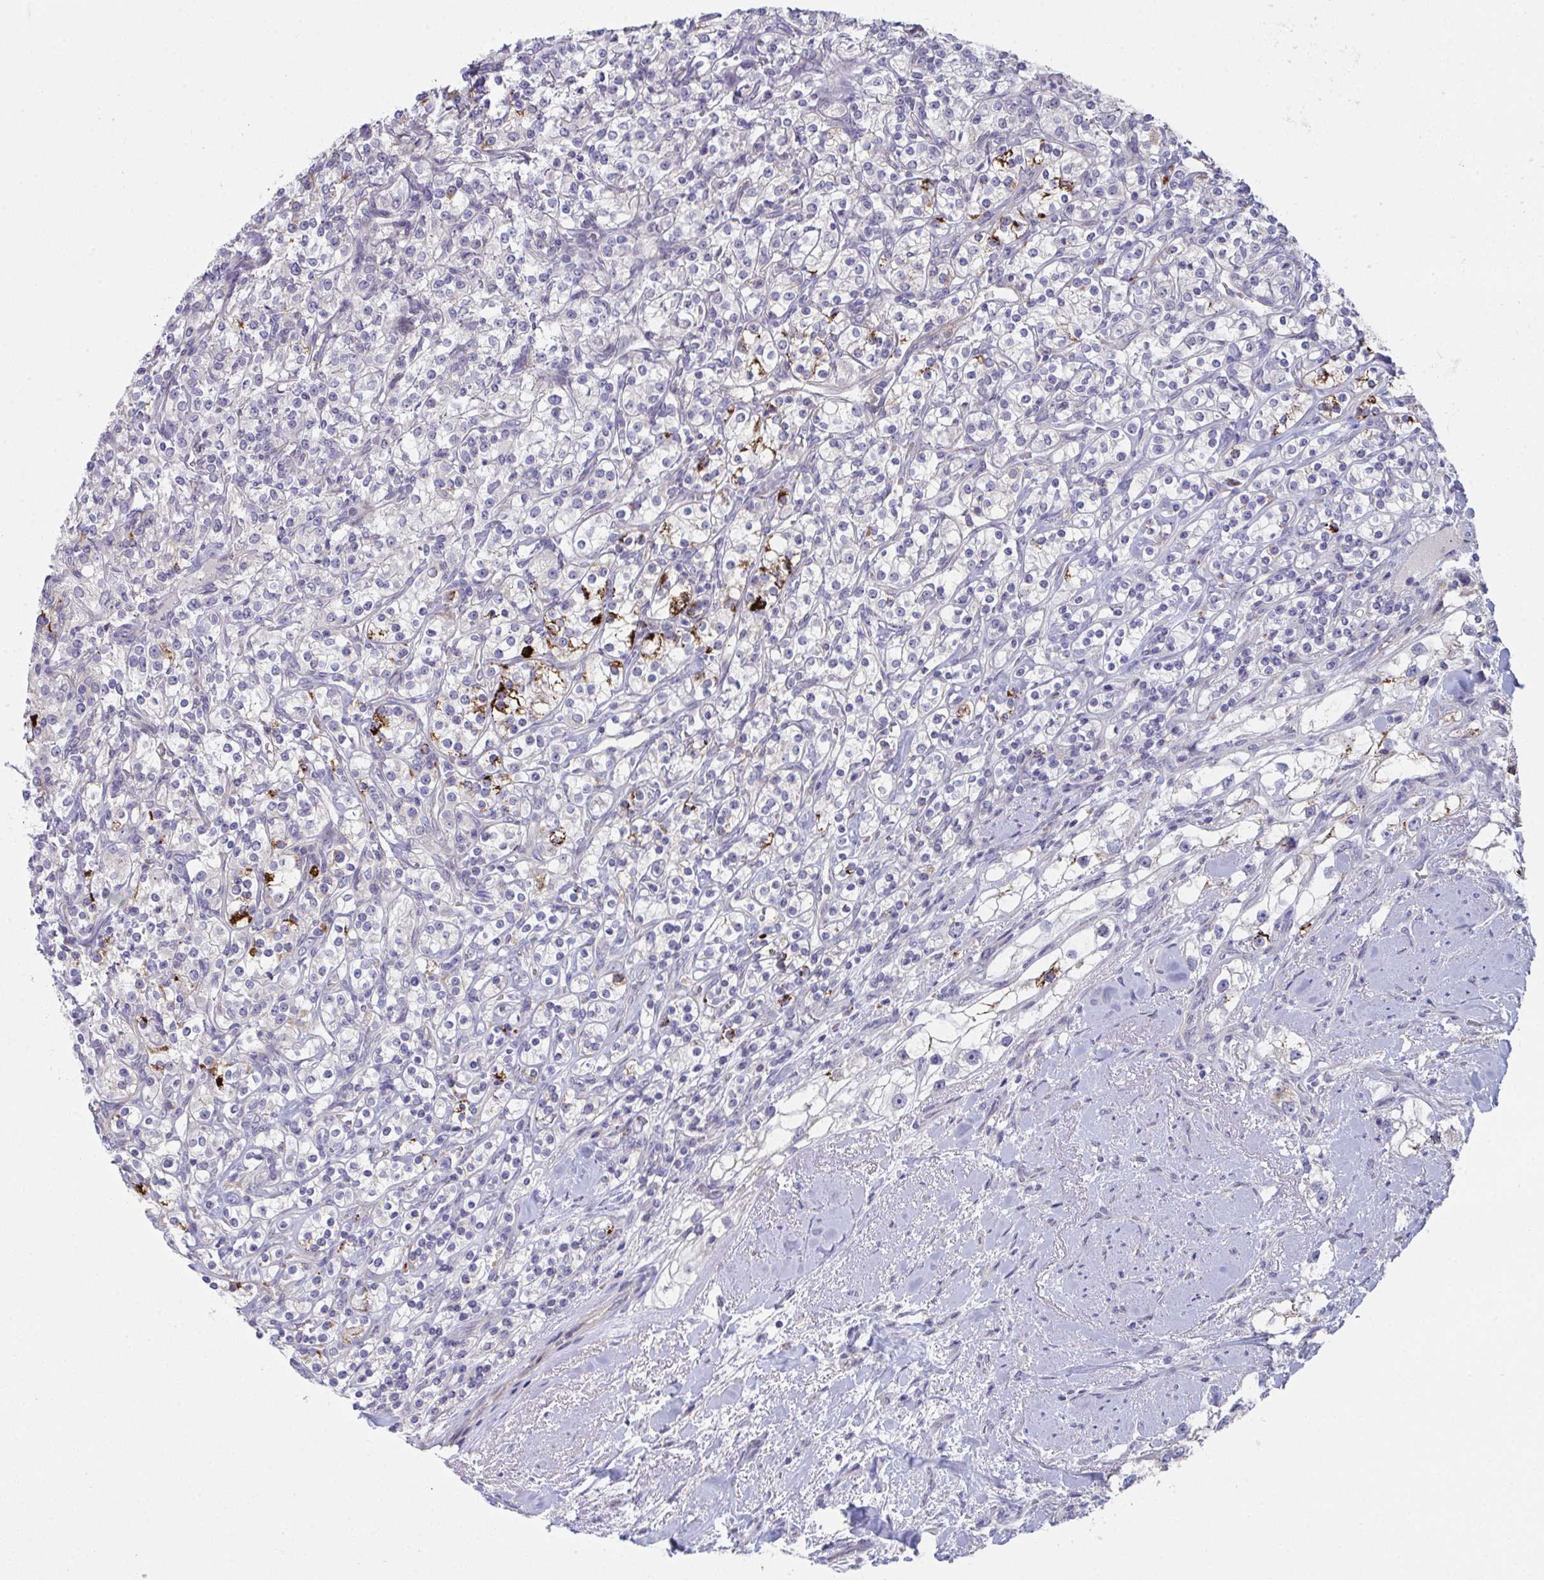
{"staining": {"intensity": "strong", "quantity": "<25%", "location": "cytoplasmic/membranous"}, "tissue": "renal cancer", "cell_type": "Tumor cells", "image_type": "cancer", "snomed": [{"axis": "morphology", "description": "Adenocarcinoma, NOS"}, {"axis": "topography", "description": "Kidney"}], "caption": "Protein expression analysis of human renal adenocarcinoma reveals strong cytoplasmic/membranous expression in approximately <25% of tumor cells.", "gene": "VWDE", "patient": {"sex": "male", "age": 77}}